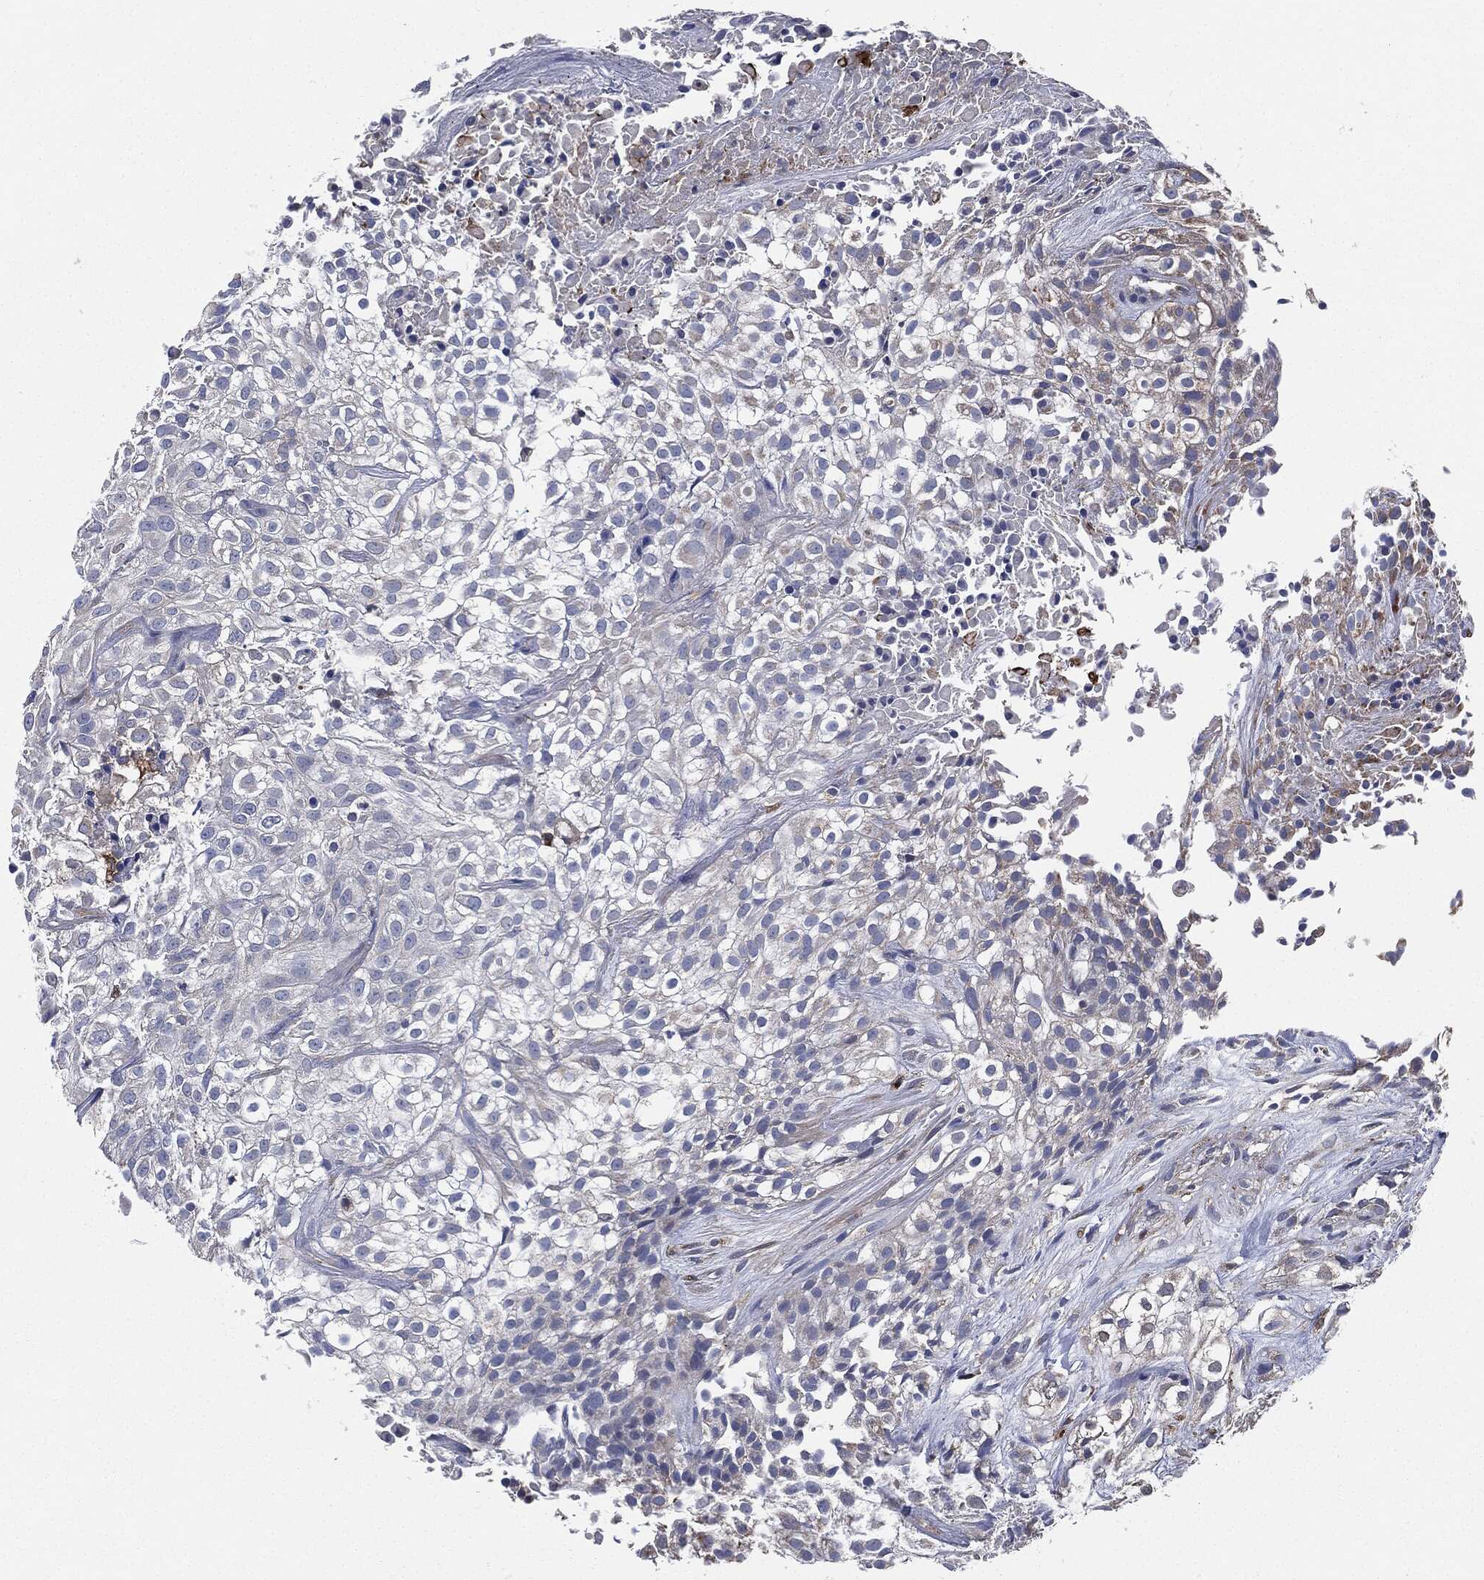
{"staining": {"intensity": "weak", "quantity": "<25%", "location": "cytoplasmic/membranous"}, "tissue": "urothelial cancer", "cell_type": "Tumor cells", "image_type": "cancer", "snomed": [{"axis": "morphology", "description": "Urothelial carcinoma, High grade"}, {"axis": "topography", "description": "Urinary bladder"}], "caption": "Immunohistochemical staining of urothelial cancer demonstrates no significant positivity in tumor cells.", "gene": "TMEM11", "patient": {"sex": "male", "age": 56}}